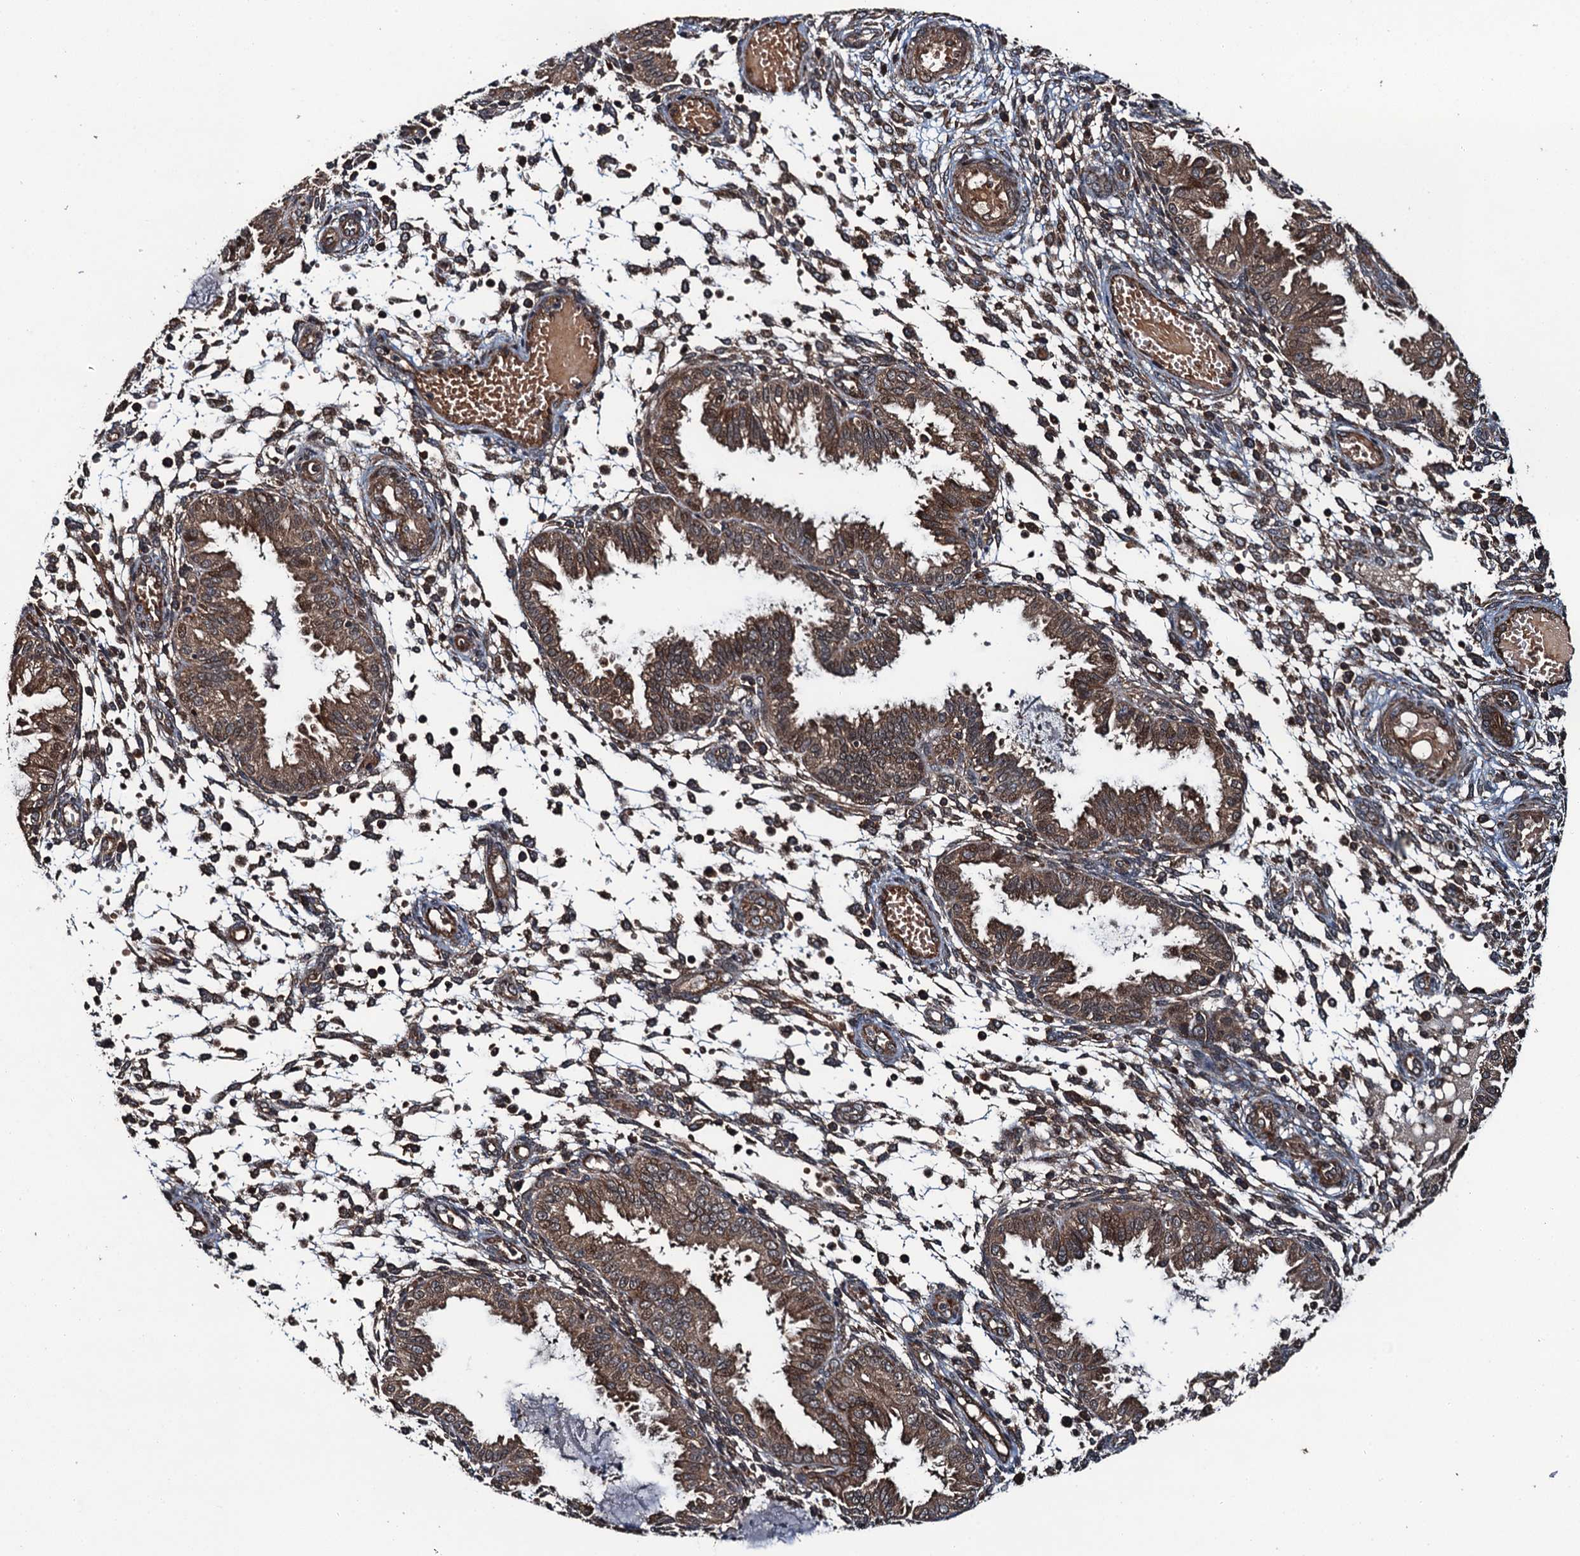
{"staining": {"intensity": "moderate", "quantity": ">75%", "location": "cytoplasmic/membranous"}, "tissue": "endometrium", "cell_type": "Cells in endometrial stroma", "image_type": "normal", "snomed": [{"axis": "morphology", "description": "Normal tissue, NOS"}, {"axis": "topography", "description": "Endometrium"}], "caption": "The micrograph shows immunohistochemical staining of unremarkable endometrium. There is moderate cytoplasmic/membranous staining is seen in approximately >75% of cells in endometrial stroma.", "gene": "SNX32", "patient": {"sex": "female", "age": 33}}